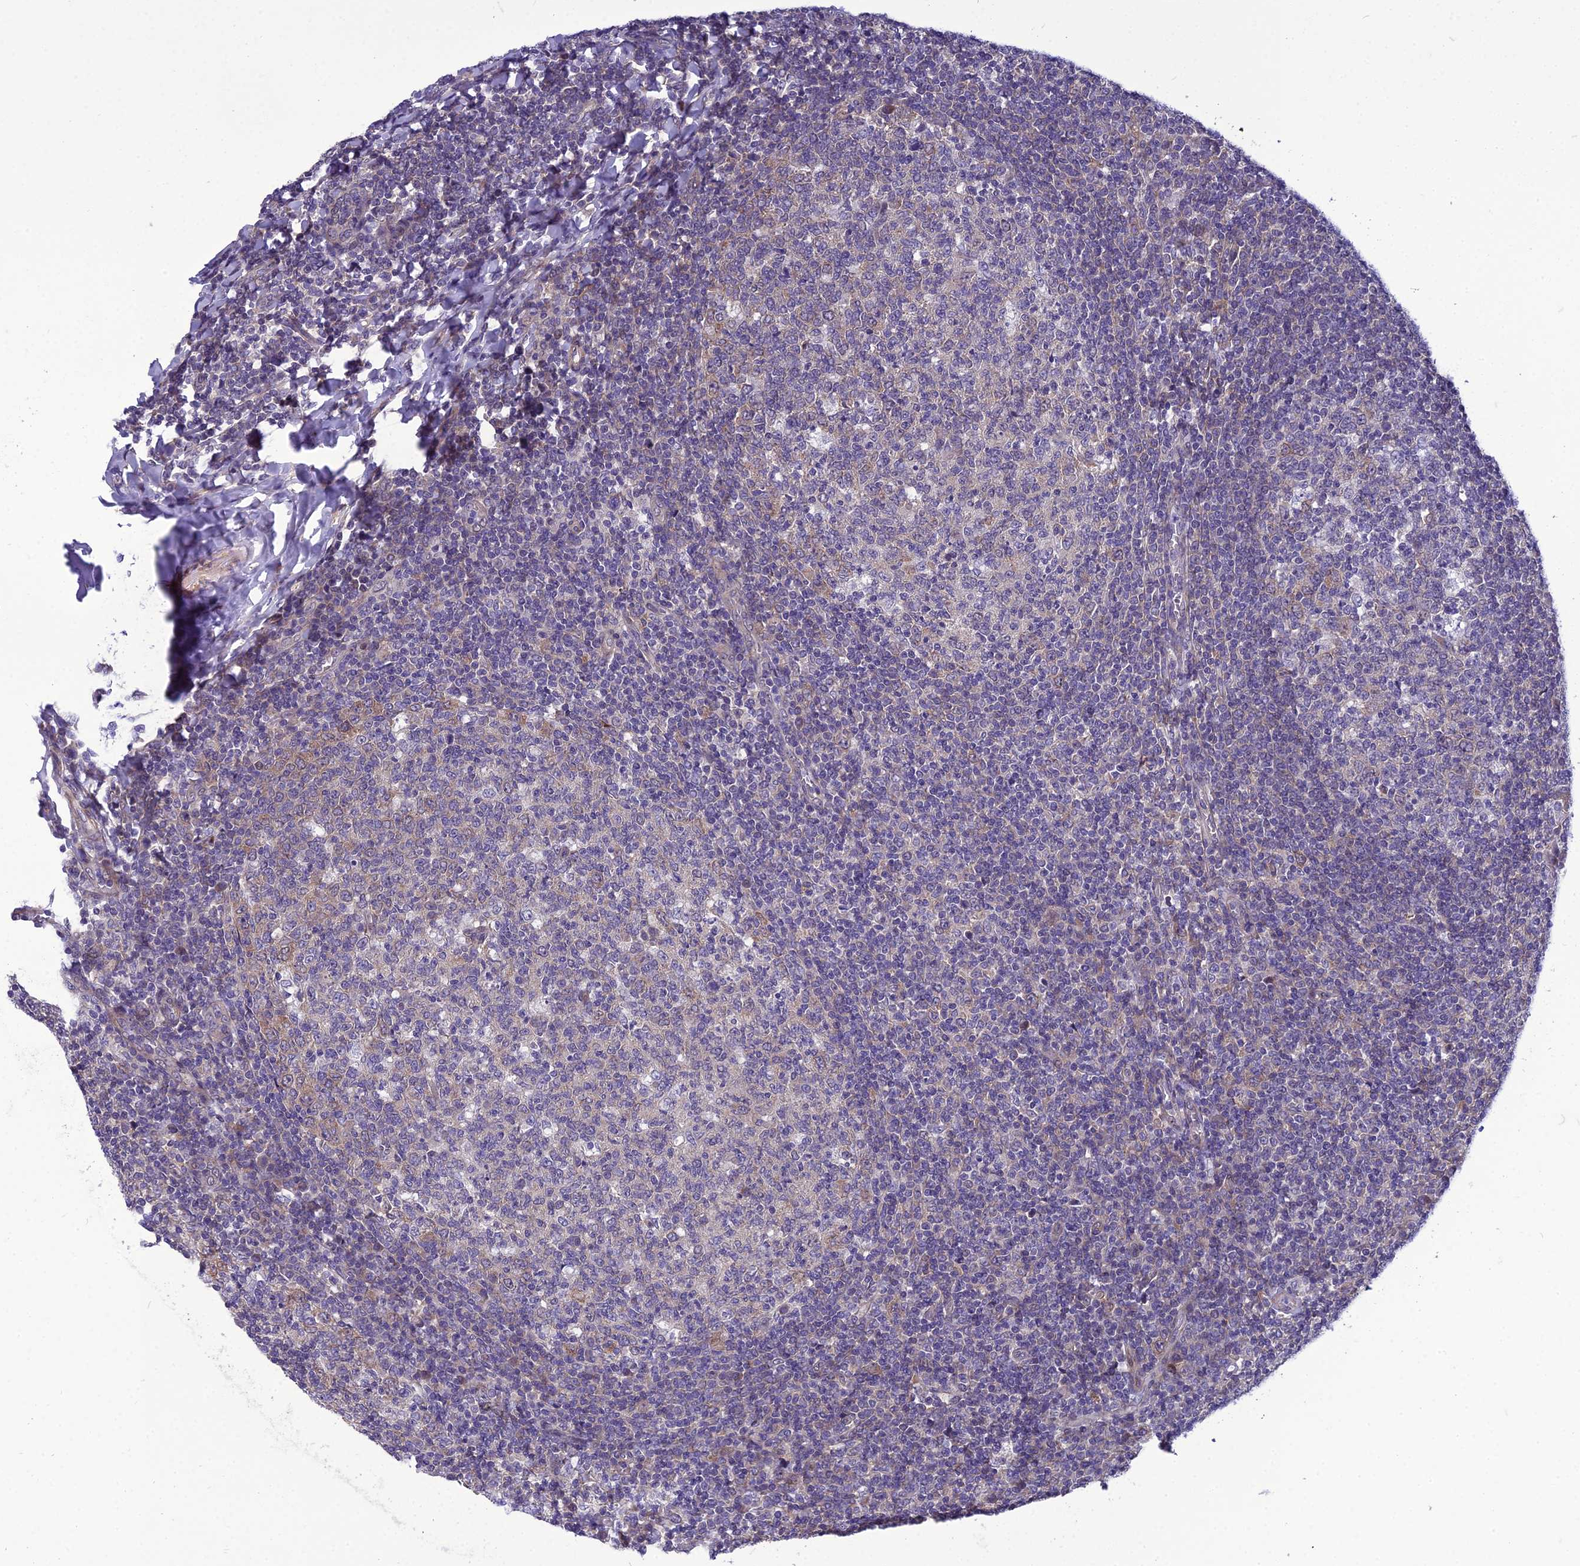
{"staining": {"intensity": "negative", "quantity": "none", "location": "none"}, "tissue": "tonsil", "cell_type": "Germinal center cells", "image_type": "normal", "snomed": [{"axis": "morphology", "description": "Normal tissue, NOS"}, {"axis": "topography", "description": "Tonsil"}], "caption": "Immunohistochemical staining of normal human tonsil exhibits no significant positivity in germinal center cells. (DAB immunohistochemistry, high magnification).", "gene": "GAB4", "patient": {"sex": "female", "age": 19}}